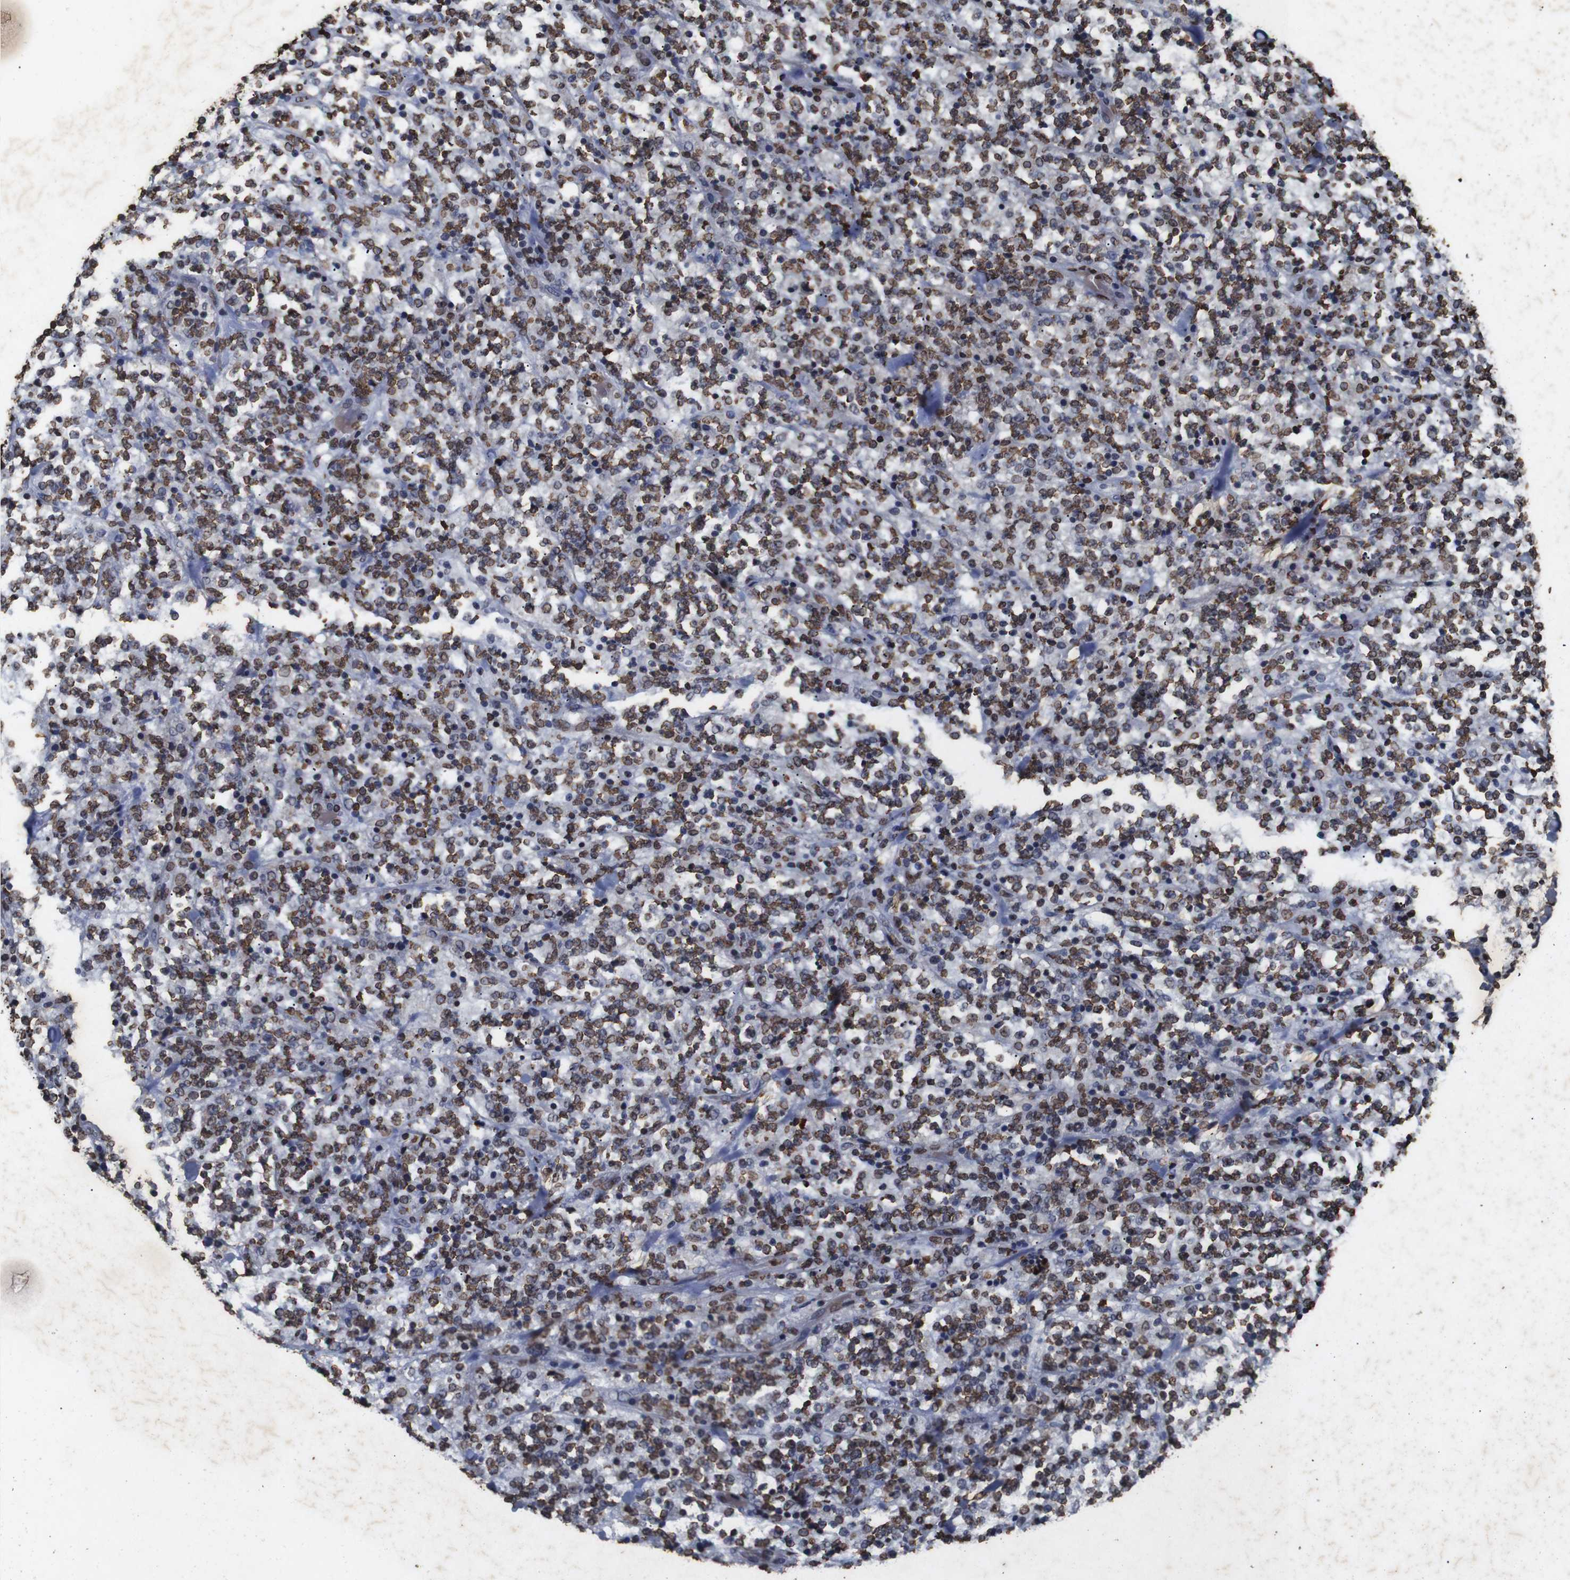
{"staining": {"intensity": "moderate", "quantity": "25%-75%", "location": "nuclear"}, "tissue": "lymphoma", "cell_type": "Tumor cells", "image_type": "cancer", "snomed": [{"axis": "morphology", "description": "Malignant lymphoma, non-Hodgkin's type, High grade"}, {"axis": "topography", "description": "Soft tissue"}], "caption": "A histopathology image of high-grade malignant lymphoma, non-Hodgkin's type stained for a protein reveals moderate nuclear brown staining in tumor cells.", "gene": "MDM2", "patient": {"sex": "male", "age": 18}}